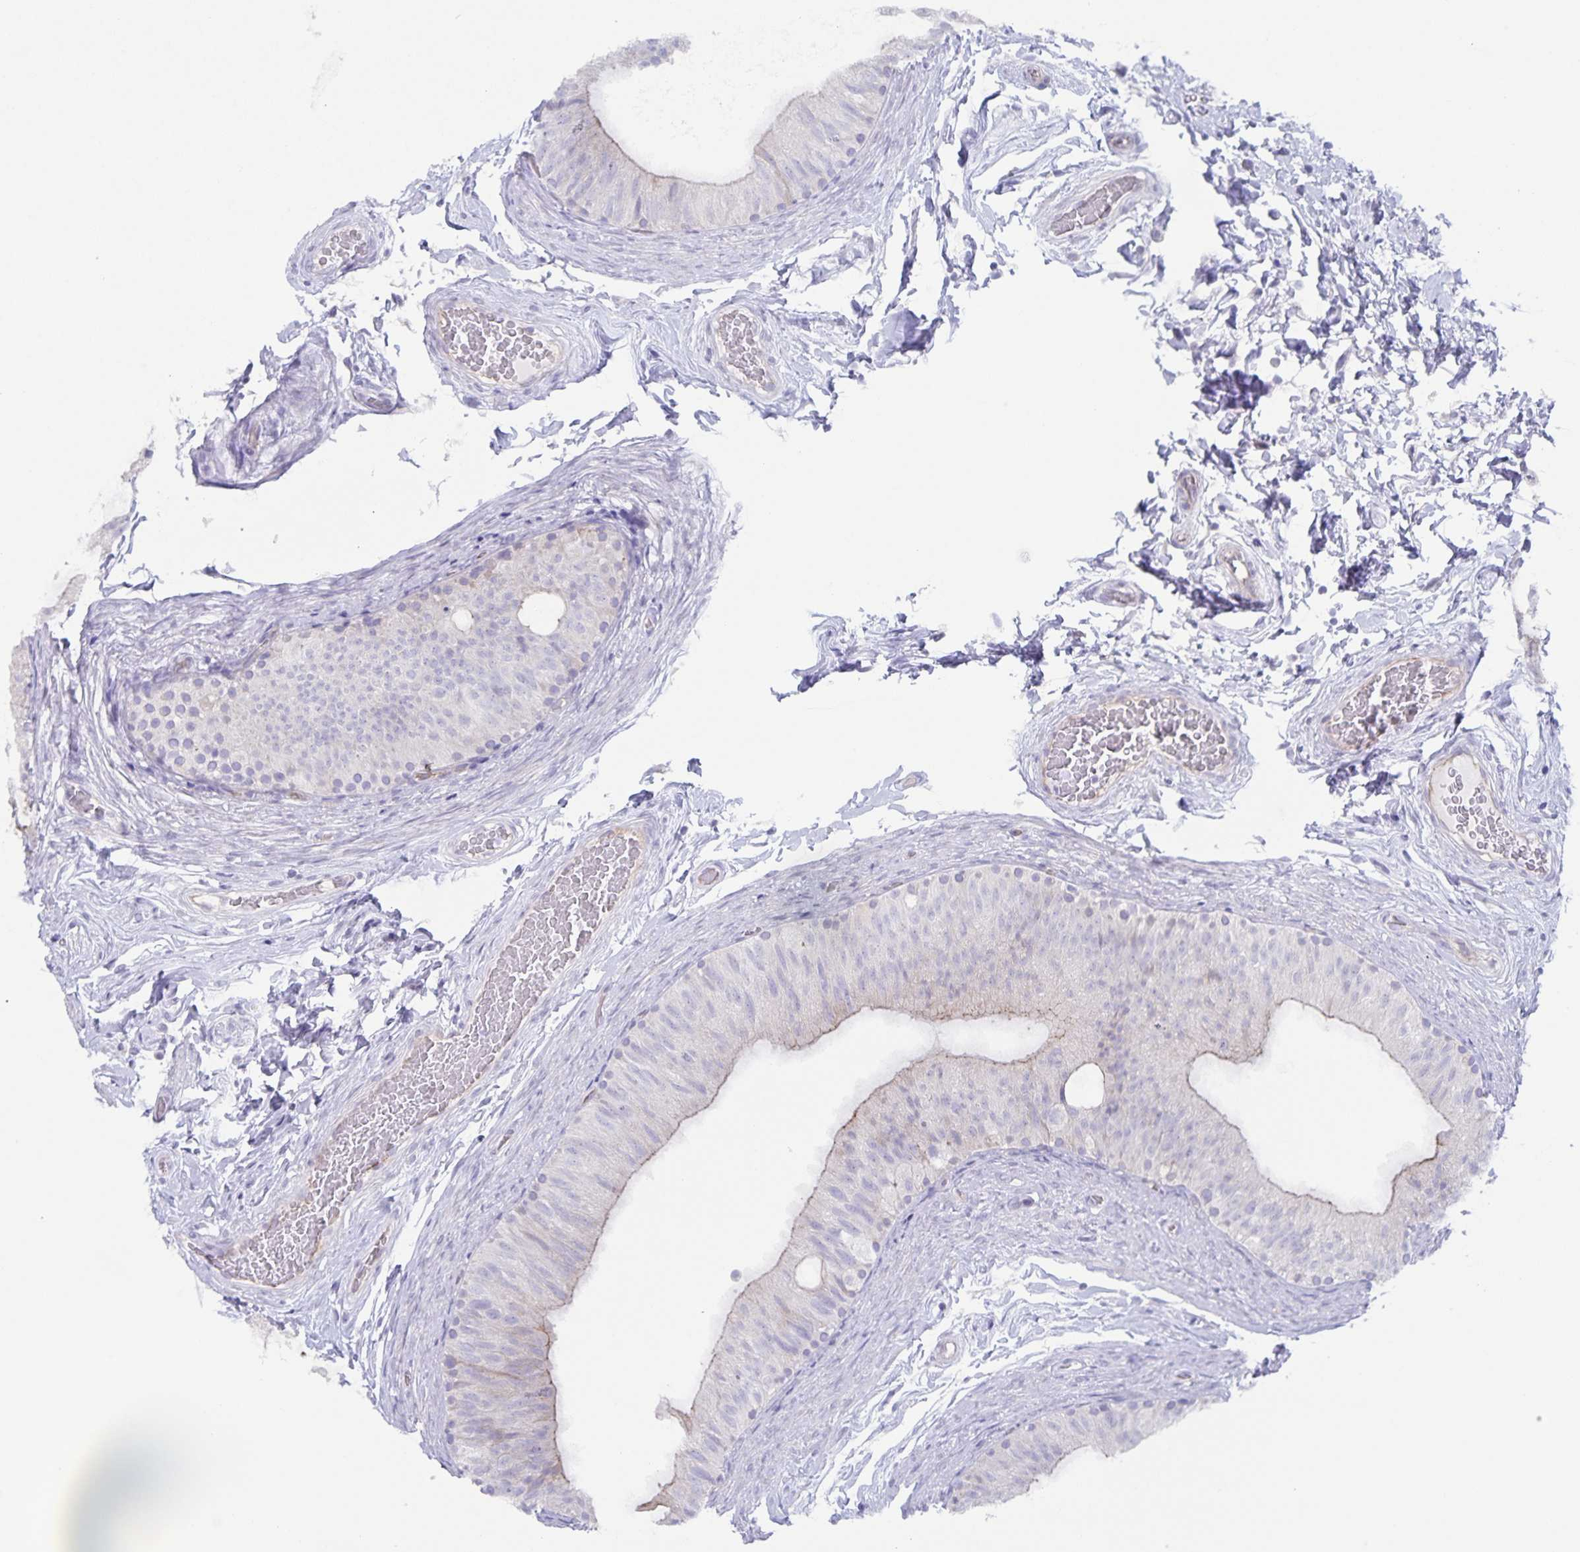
{"staining": {"intensity": "weak", "quantity": "<25%", "location": "cytoplasmic/membranous"}, "tissue": "epididymis", "cell_type": "Glandular cells", "image_type": "normal", "snomed": [{"axis": "morphology", "description": "Normal tissue, NOS"}, {"axis": "topography", "description": "Epididymis, spermatic cord, NOS"}, {"axis": "topography", "description": "Epididymis"}], "caption": "Human epididymis stained for a protein using IHC reveals no positivity in glandular cells.", "gene": "AQP4", "patient": {"sex": "male", "age": 31}}